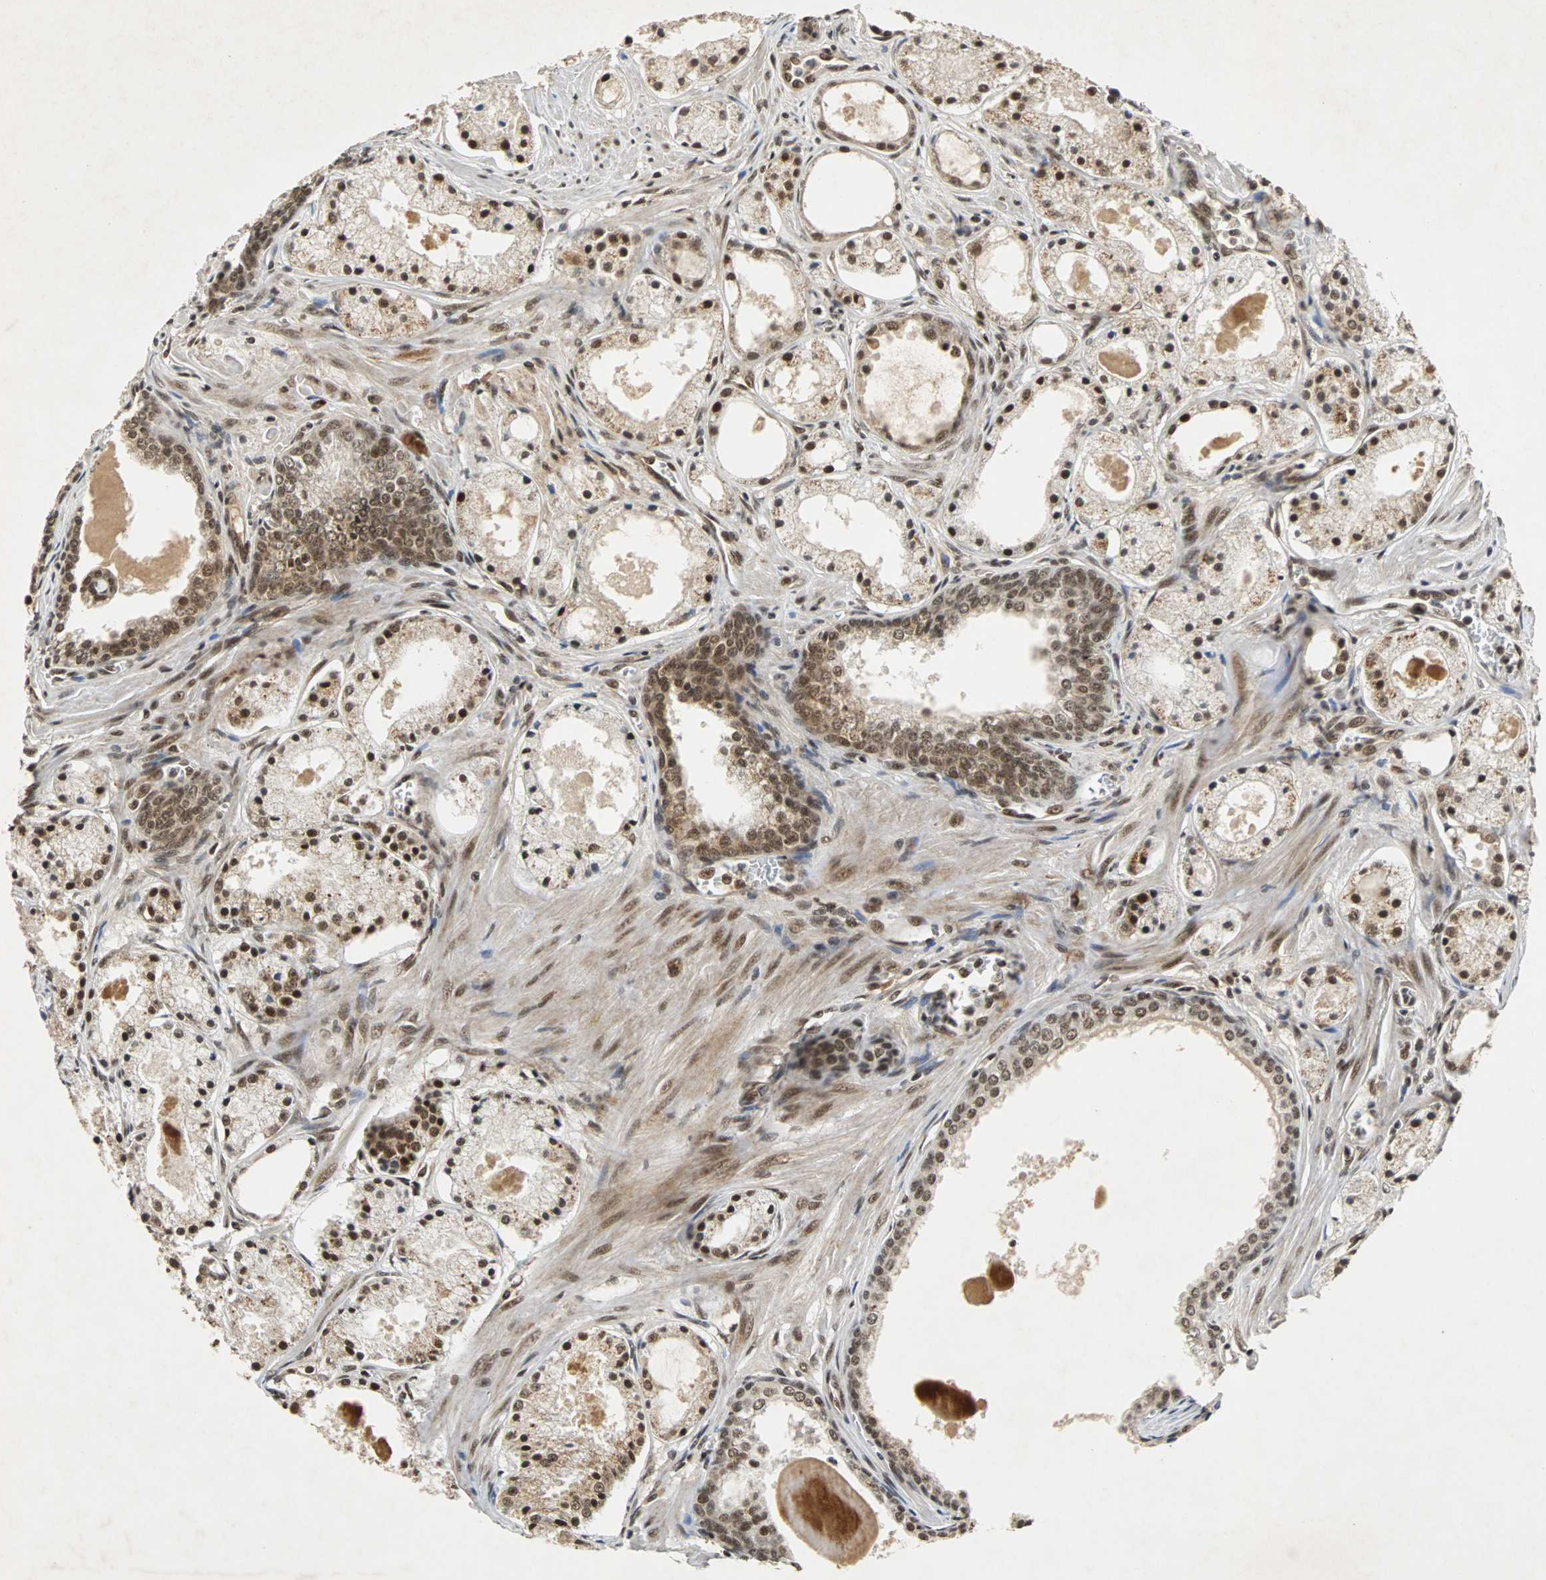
{"staining": {"intensity": "strong", "quantity": ">75%", "location": "nuclear"}, "tissue": "prostate cancer", "cell_type": "Tumor cells", "image_type": "cancer", "snomed": [{"axis": "morphology", "description": "Adenocarcinoma, Low grade"}, {"axis": "topography", "description": "Prostate"}], "caption": "Approximately >75% of tumor cells in prostate adenocarcinoma (low-grade) show strong nuclear protein expression as visualized by brown immunohistochemical staining.", "gene": "TAF5", "patient": {"sex": "male", "age": 57}}